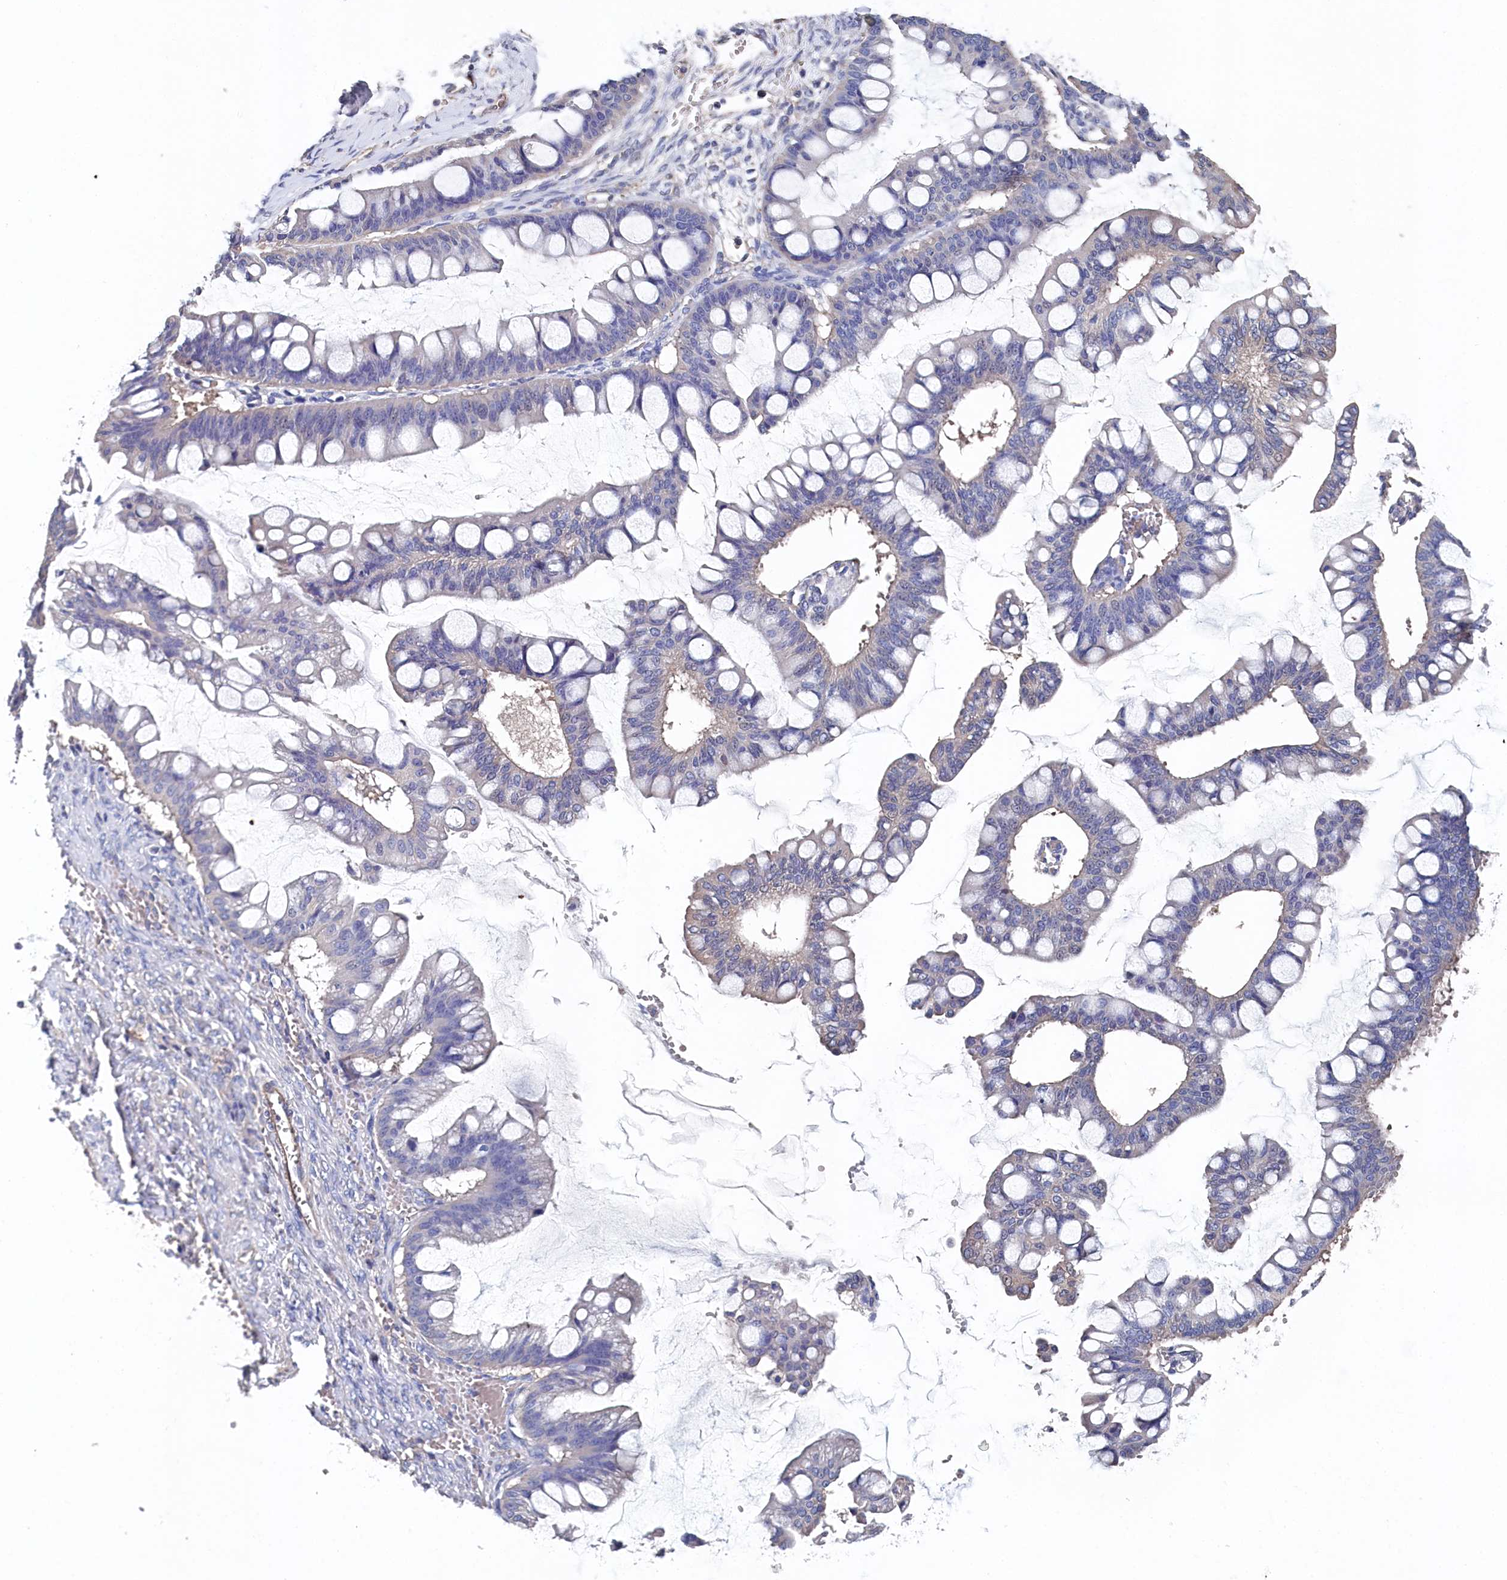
{"staining": {"intensity": "negative", "quantity": "none", "location": "none"}, "tissue": "ovarian cancer", "cell_type": "Tumor cells", "image_type": "cancer", "snomed": [{"axis": "morphology", "description": "Cystadenocarcinoma, mucinous, NOS"}, {"axis": "topography", "description": "Ovary"}], "caption": "An image of ovarian cancer stained for a protein reveals no brown staining in tumor cells.", "gene": "BHMT", "patient": {"sex": "female", "age": 73}}